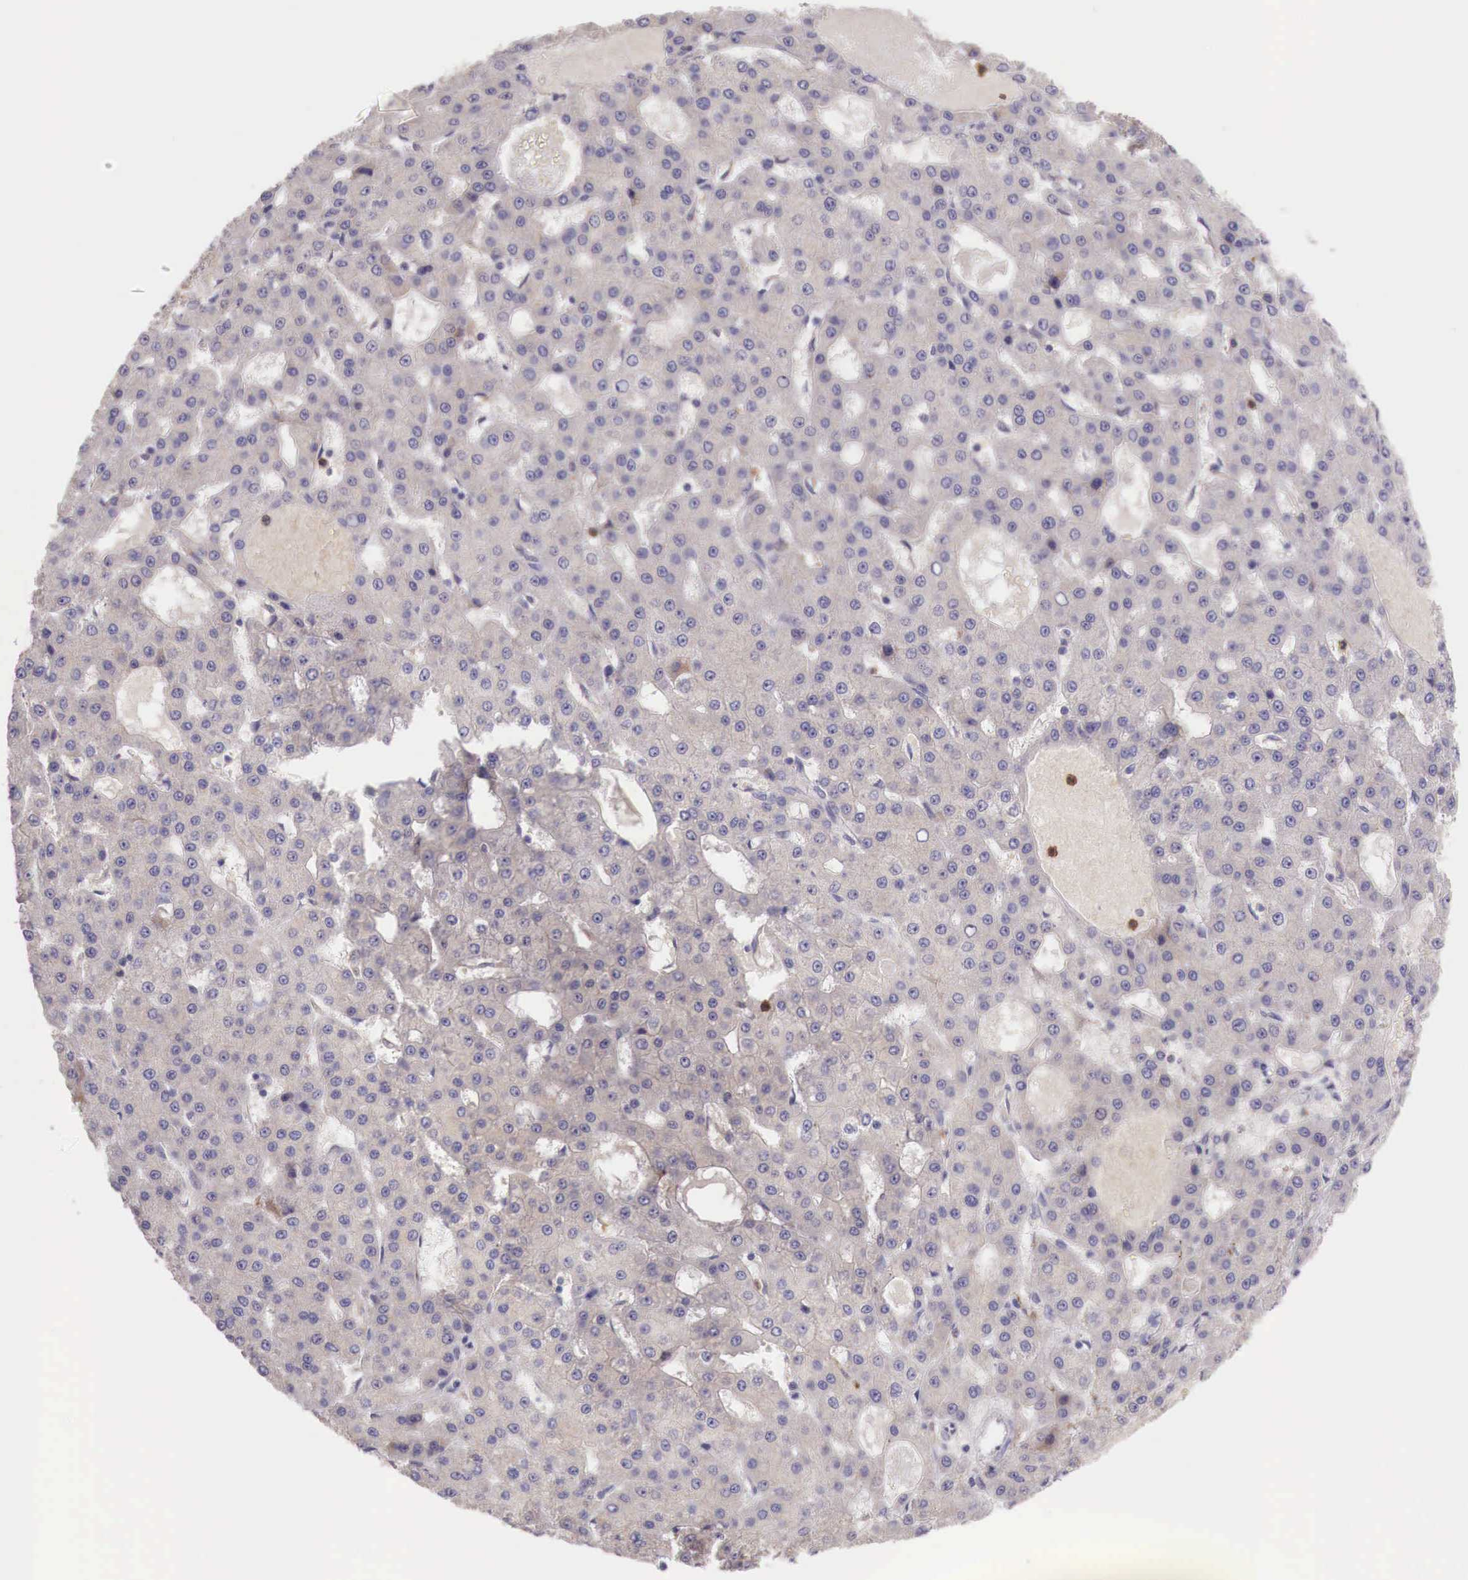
{"staining": {"intensity": "weak", "quantity": ">75%", "location": "cytoplasmic/membranous"}, "tissue": "liver cancer", "cell_type": "Tumor cells", "image_type": "cancer", "snomed": [{"axis": "morphology", "description": "Carcinoma, Hepatocellular, NOS"}, {"axis": "topography", "description": "Liver"}], "caption": "Brown immunohistochemical staining in liver hepatocellular carcinoma reveals weak cytoplasmic/membranous staining in approximately >75% of tumor cells.", "gene": "GAB2", "patient": {"sex": "male", "age": 47}}